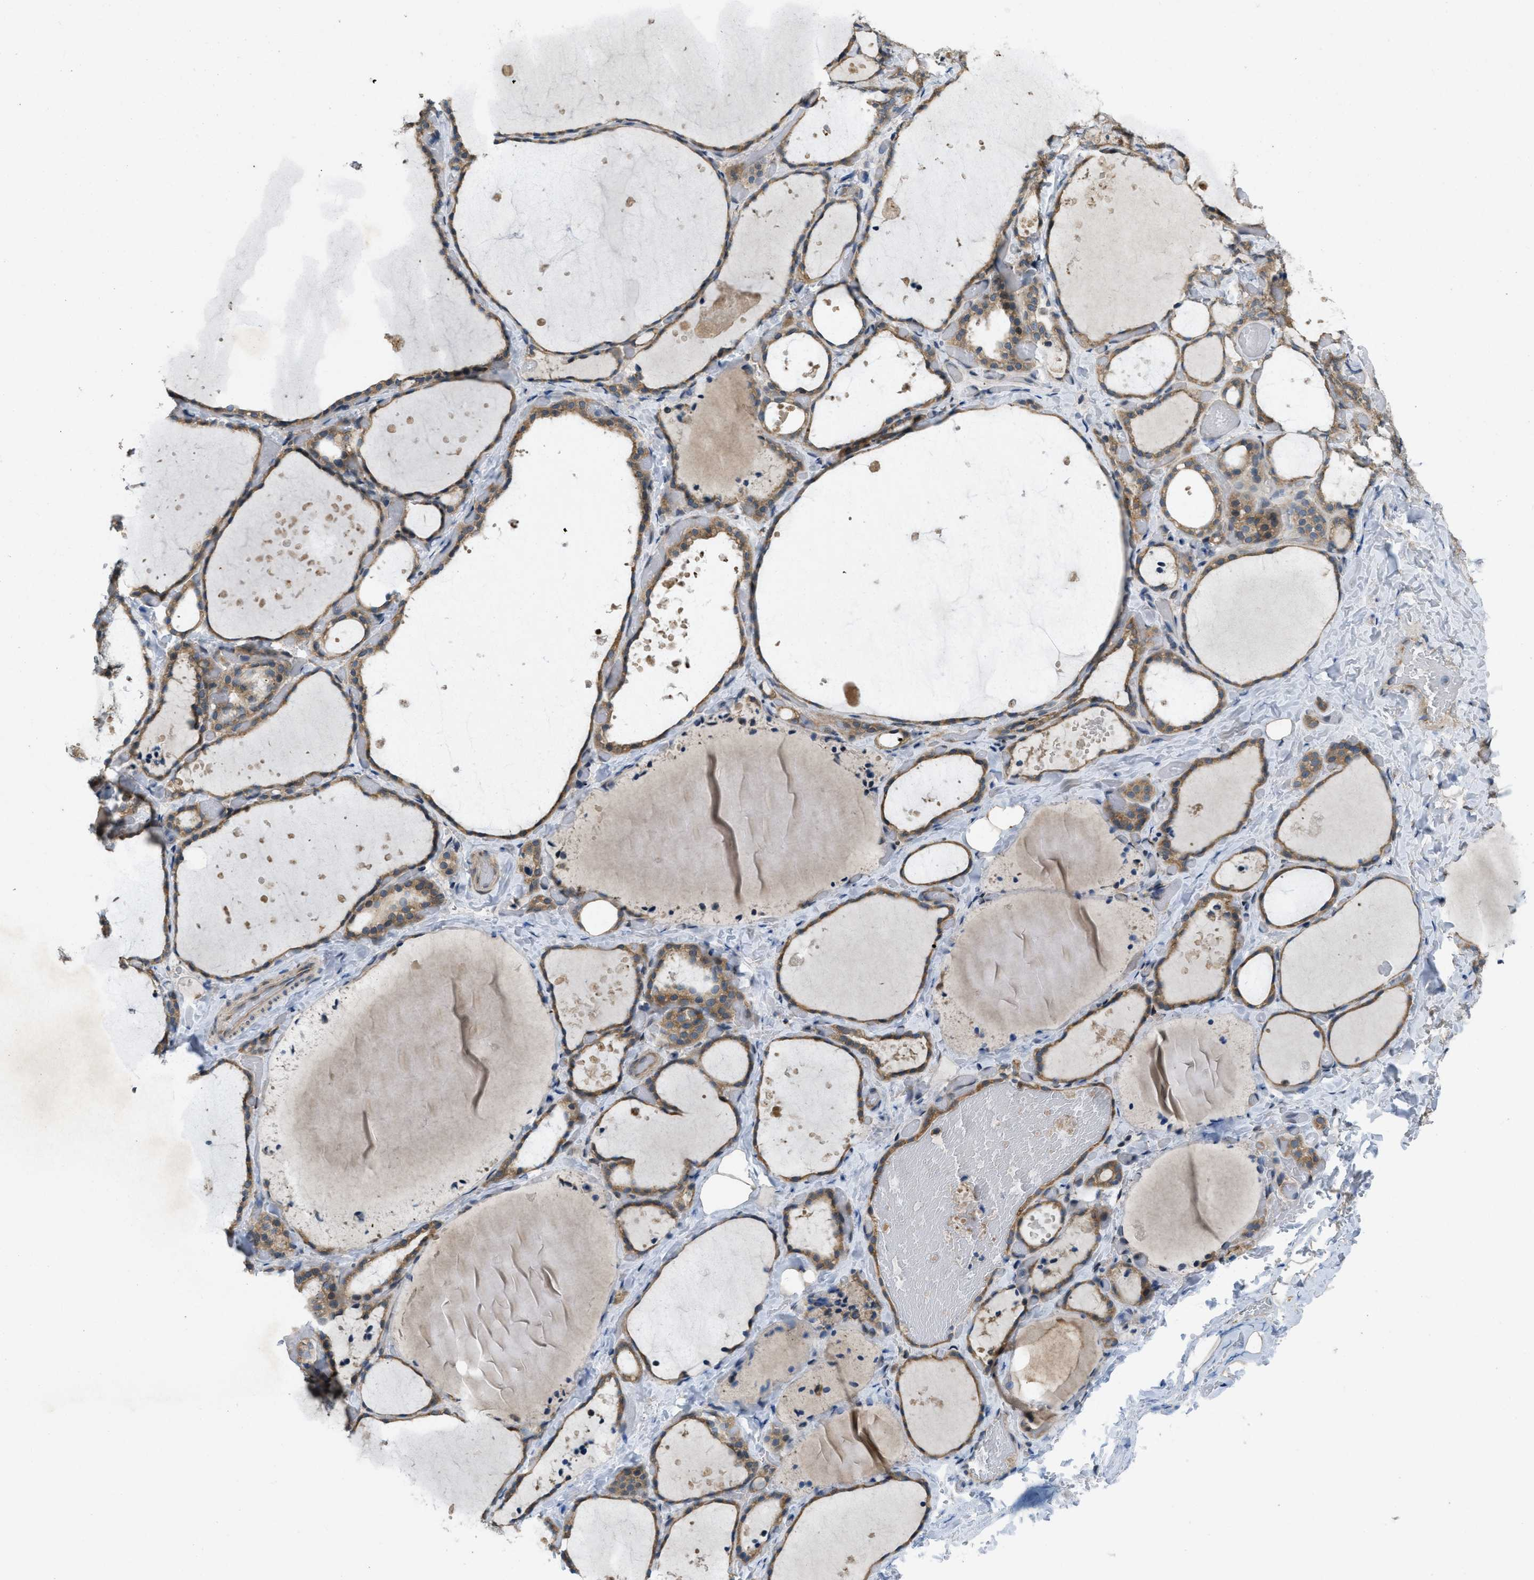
{"staining": {"intensity": "moderate", "quantity": ">75%", "location": "cytoplasmic/membranous"}, "tissue": "thyroid gland", "cell_type": "Glandular cells", "image_type": "normal", "snomed": [{"axis": "morphology", "description": "Normal tissue, NOS"}, {"axis": "topography", "description": "Thyroid gland"}], "caption": "DAB (3,3'-diaminobenzidine) immunohistochemical staining of normal thyroid gland reveals moderate cytoplasmic/membranous protein staining in approximately >75% of glandular cells.", "gene": "IFNLR1", "patient": {"sex": "female", "age": 44}}